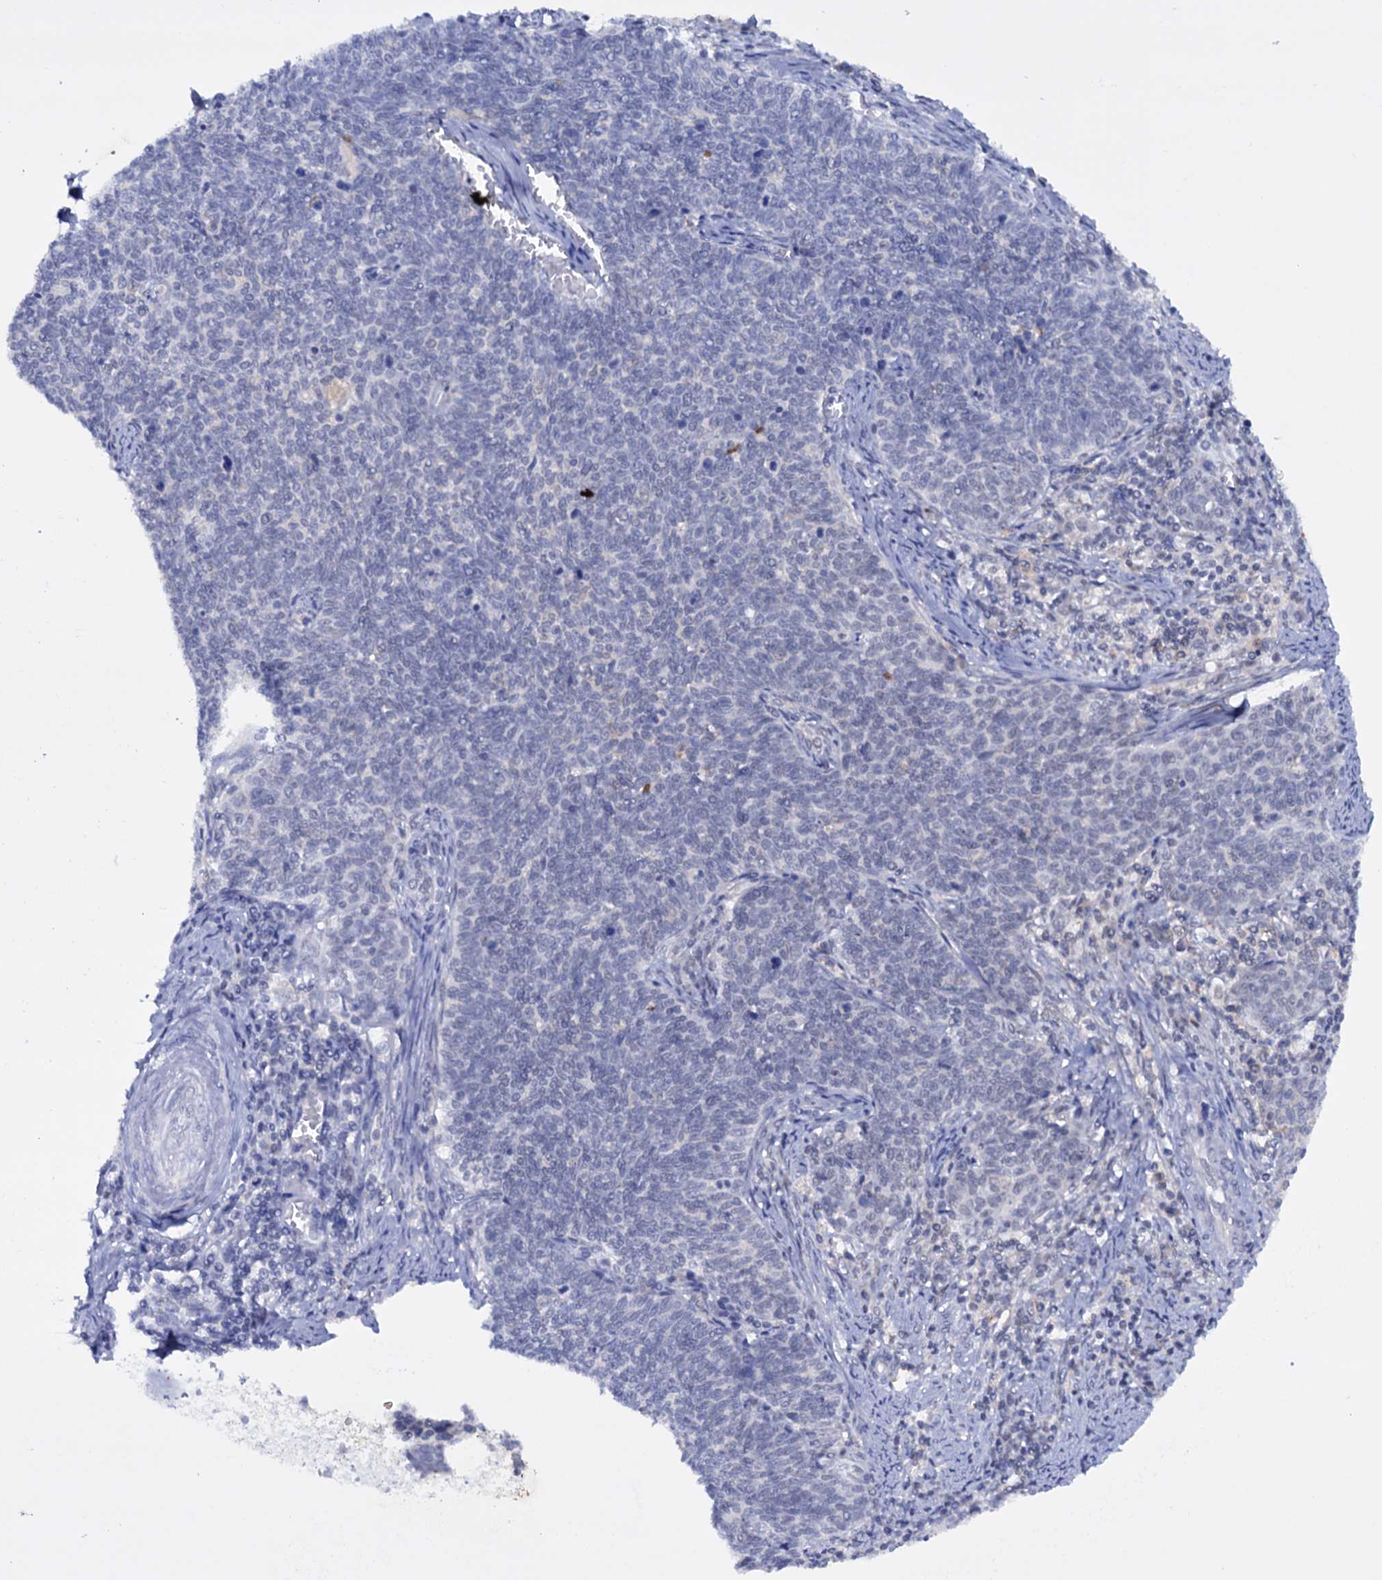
{"staining": {"intensity": "negative", "quantity": "none", "location": "none"}, "tissue": "cervical cancer", "cell_type": "Tumor cells", "image_type": "cancer", "snomed": [{"axis": "morphology", "description": "Squamous cell carcinoma, NOS"}, {"axis": "topography", "description": "Cervix"}], "caption": "High magnification brightfield microscopy of squamous cell carcinoma (cervical) stained with DAB (brown) and counterstained with hematoxylin (blue): tumor cells show no significant expression. (Stains: DAB IHC with hematoxylin counter stain, Microscopy: brightfield microscopy at high magnification).", "gene": "TBC1D12", "patient": {"sex": "female", "age": 39}}